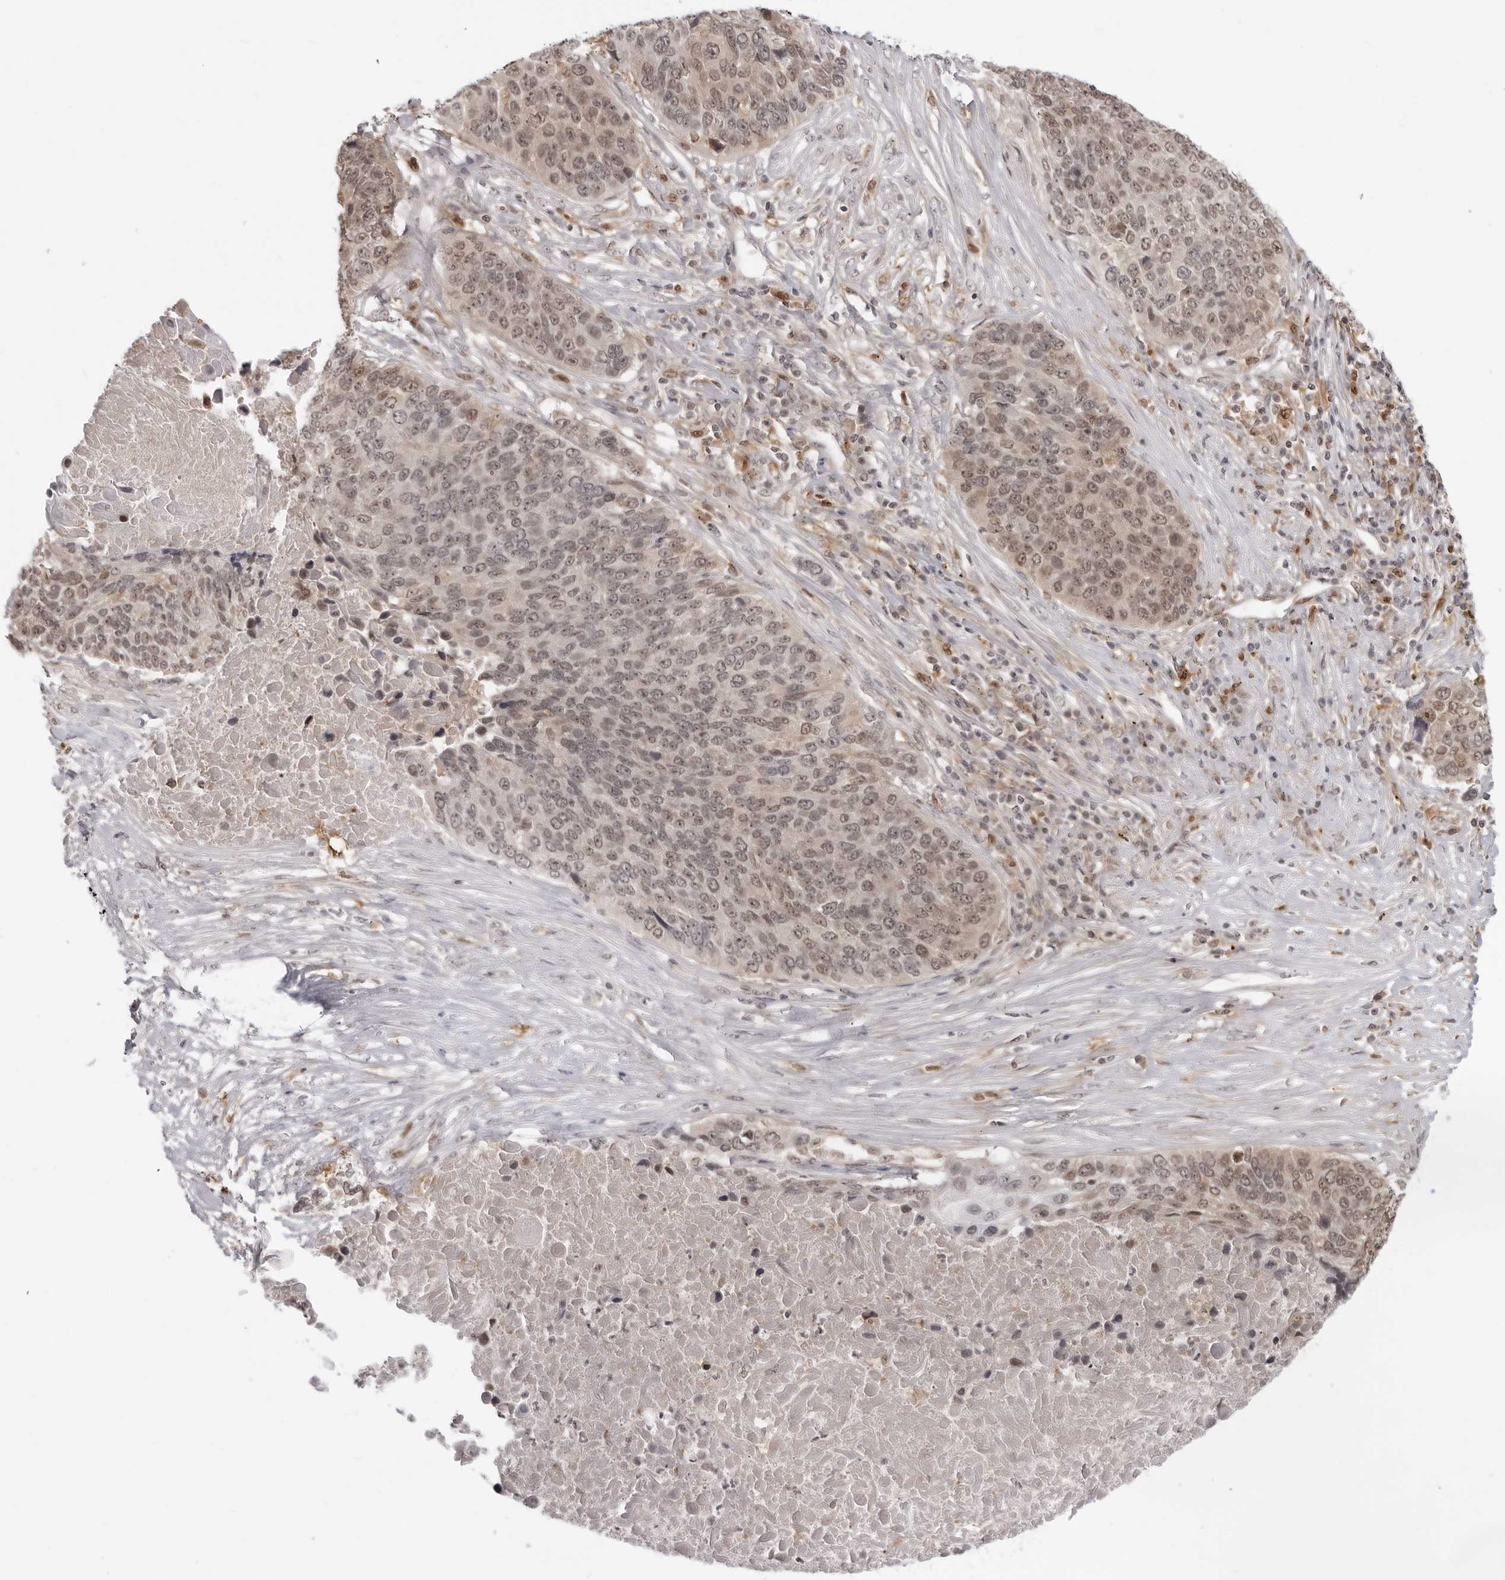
{"staining": {"intensity": "moderate", "quantity": "25%-75%", "location": "nuclear"}, "tissue": "lung cancer", "cell_type": "Tumor cells", "image_type": "cancer", "snomed": [{"axis": "morphology", "description": "Squamous cell carcinoma, NOS"}, {"axis": "topography", "description": "Lung"}], "caption": "Protein expression analysis of lung cancer shows moderate nuclear staining in approximately 25%-75% of tumor cells.", "gene": "SRGAP2", "patient": {"sex": "male", "age": 66}}